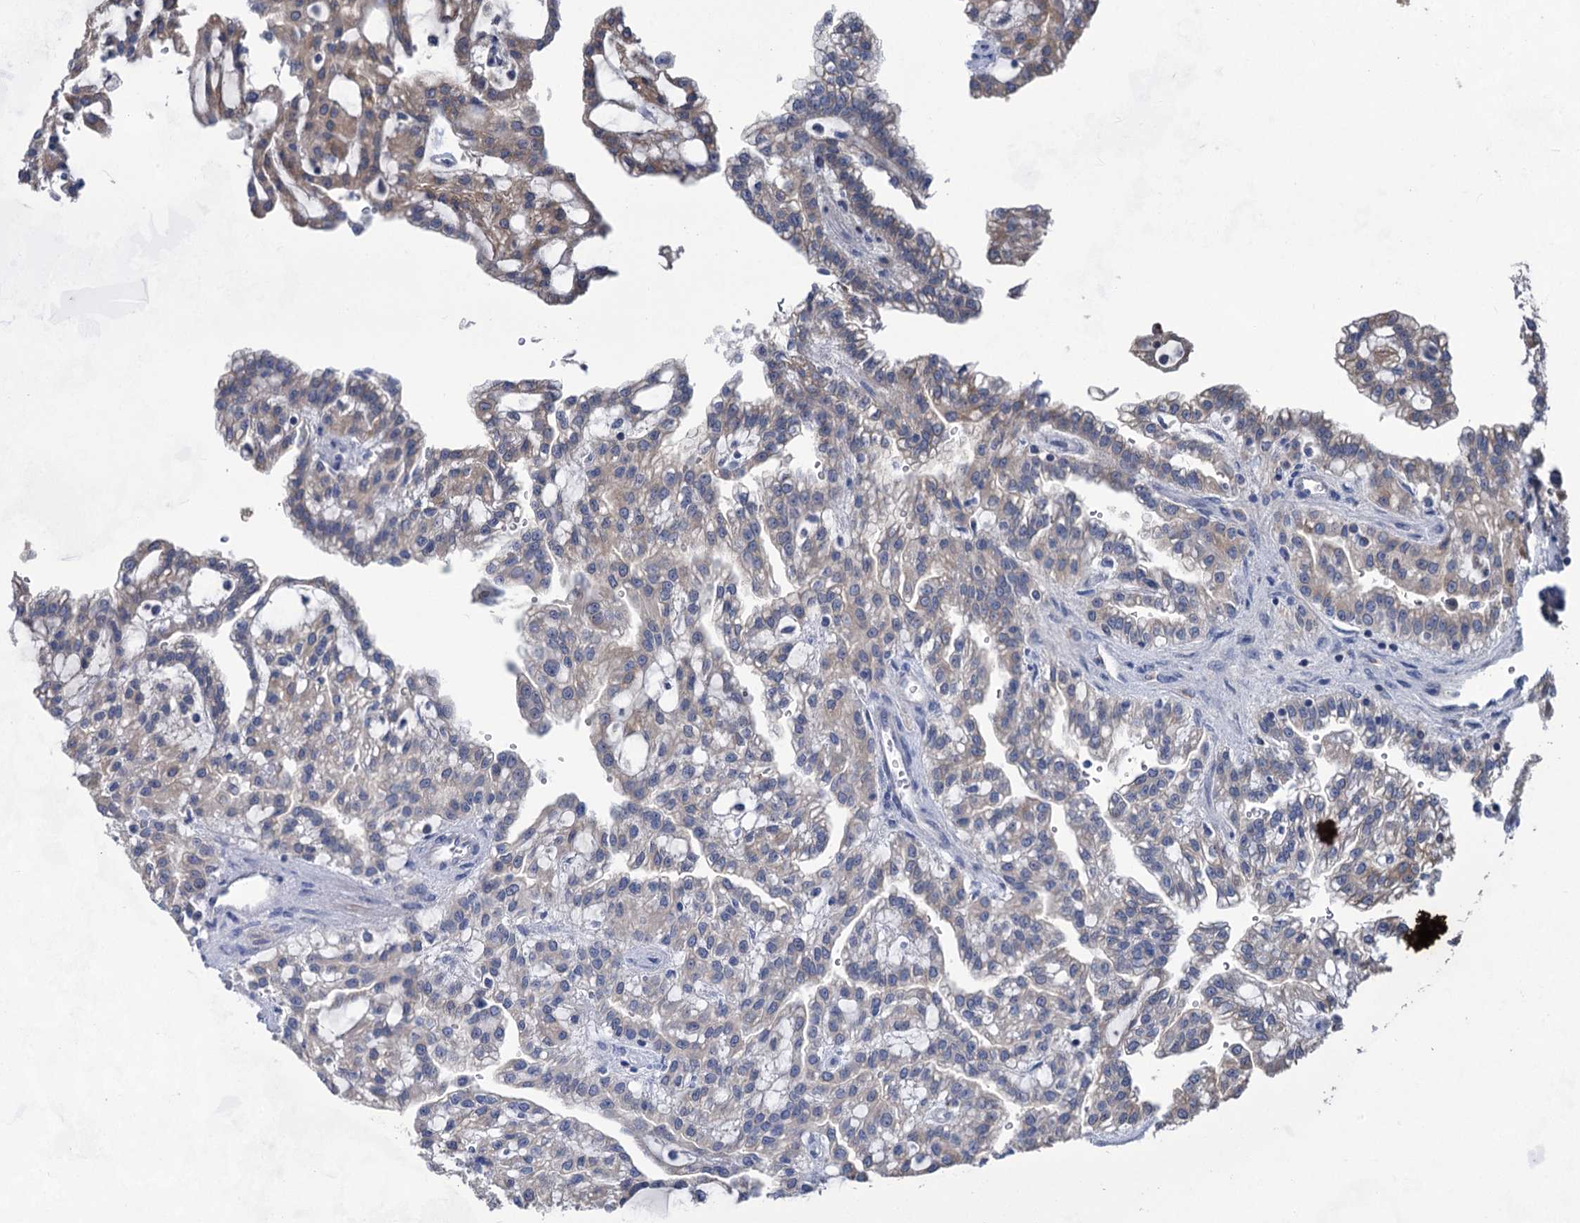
{"staining": {"intensity": "moderate", "quantity": "25%-75%", "location": "cytoplasmic/membranous"}, "tissue": "renal cancer", "cell_type": "Tumor cells", "image_type": "cancer", "snomed": [{"axis": "morphology", "description": "Adenocarcinoma, NOS"}, {"axis": "topography", "description": "Kidney"}], "caption": "Tumor cells exhibit medium levels of moderate cytoplasmic/membranous staining in approximately 25%-75% of cells in human renal cancer. (Brightfield microscopy of DAB IHC at high magnification).", "gene": "TTC17", "patient": {"sex": "male", "age": 63}}